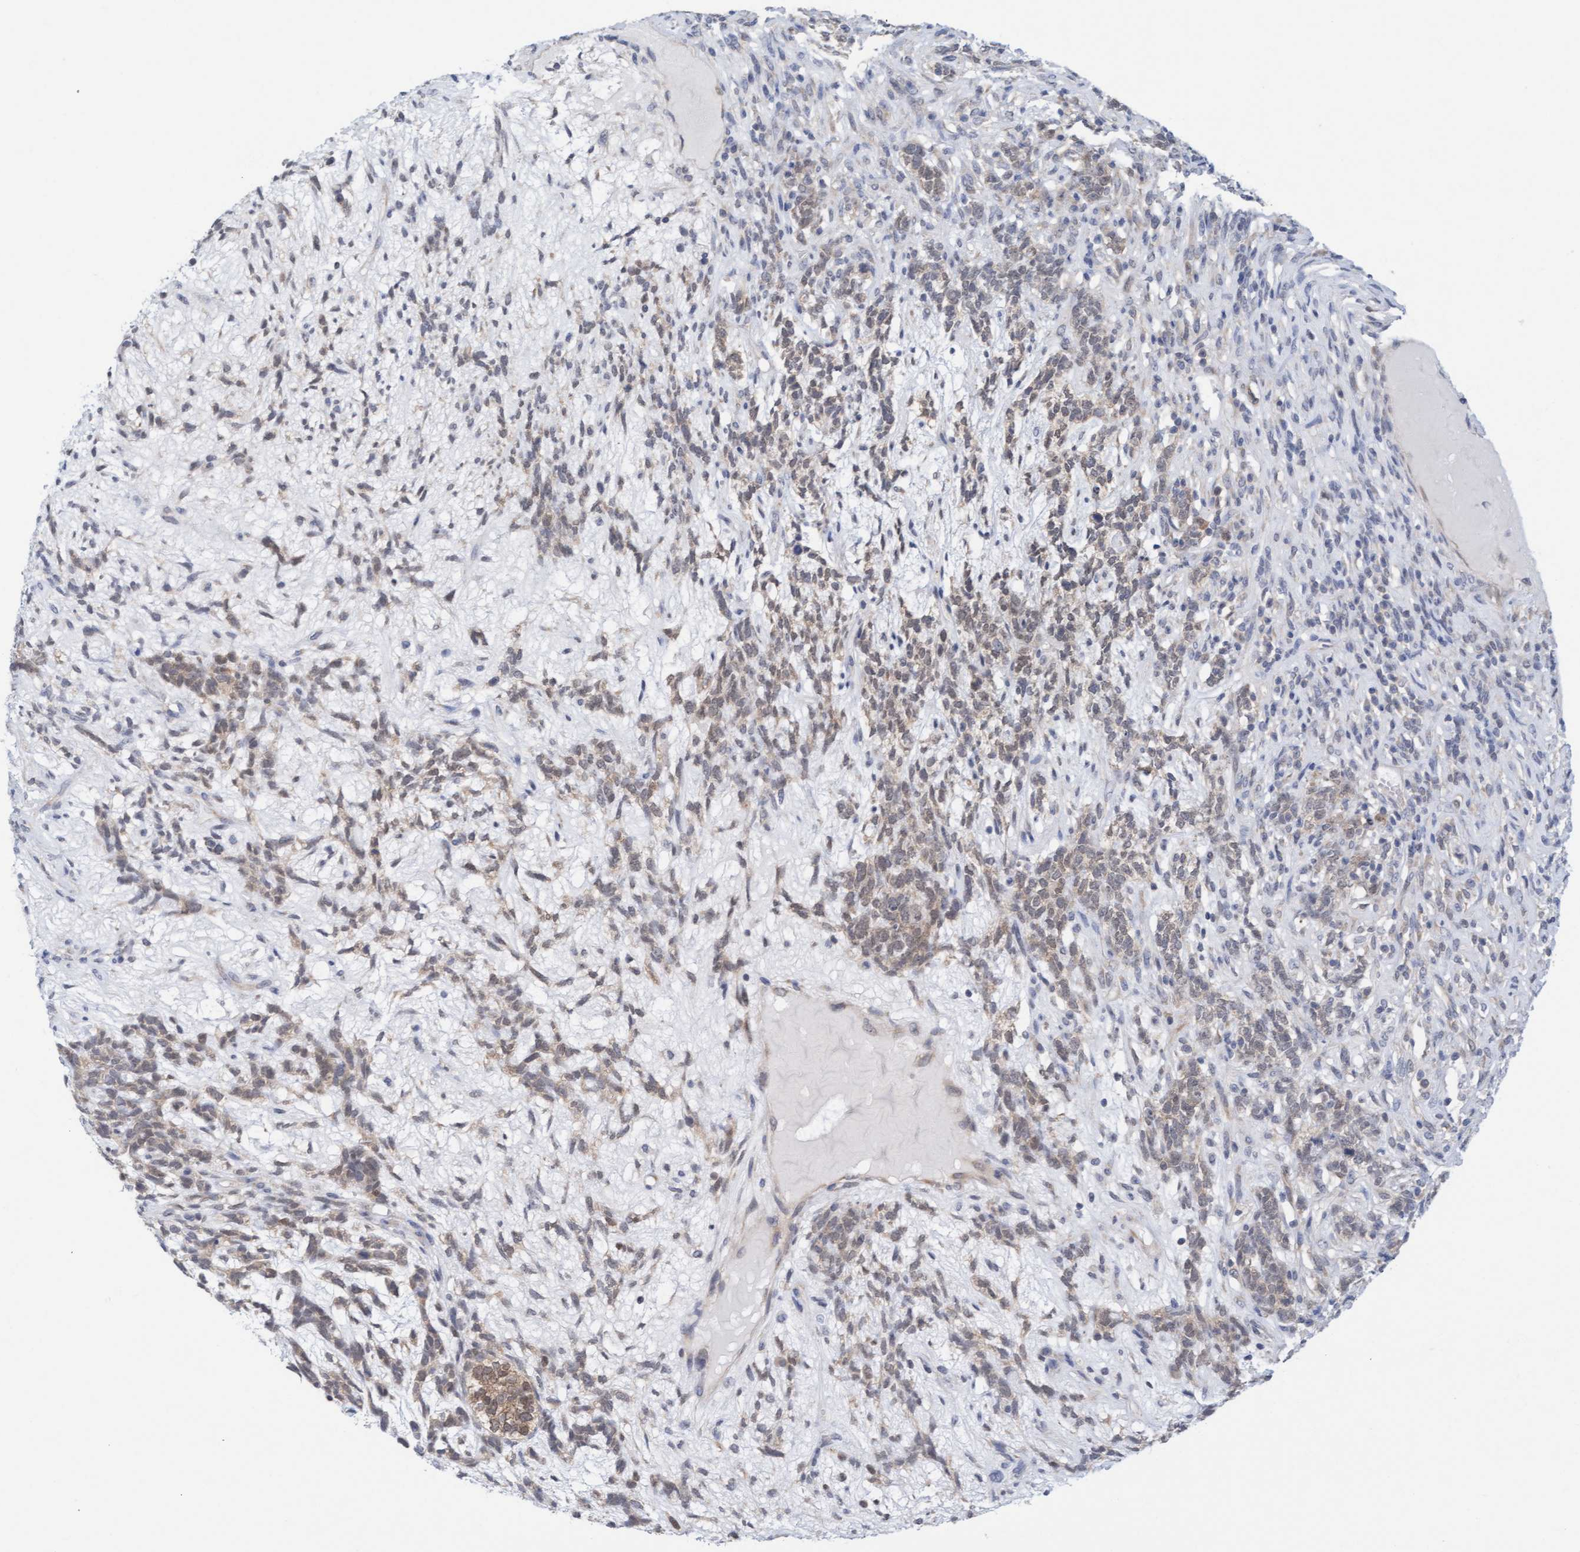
{"staining": {"intensity": "weak", "quantity": ">75%", "location": "cytoplasmic/membranous"}, "tissue": "testis cancer", "cell_type": "Tumor cells", "image_type": "cancer", "snomed": [{"axis": "morphology", "description": "Seminoma, NOS"}, {"axis": "topography", "description": "Testis"}], "caption": "High-magnification brightfield microscopy of testis seminoma stained with DAB (brown) and counterstained with hematoxylin (blue). tumor cells exhibit weak cytoplasmic/membranous expression is seen in about>75% of cells. Using DAB (brown) and hematoxylin (blue) stains, captured at high magnification using brightfield microscopy.", "gene": "AMZ2", "patient": {"sex": "male", "age": 28}}